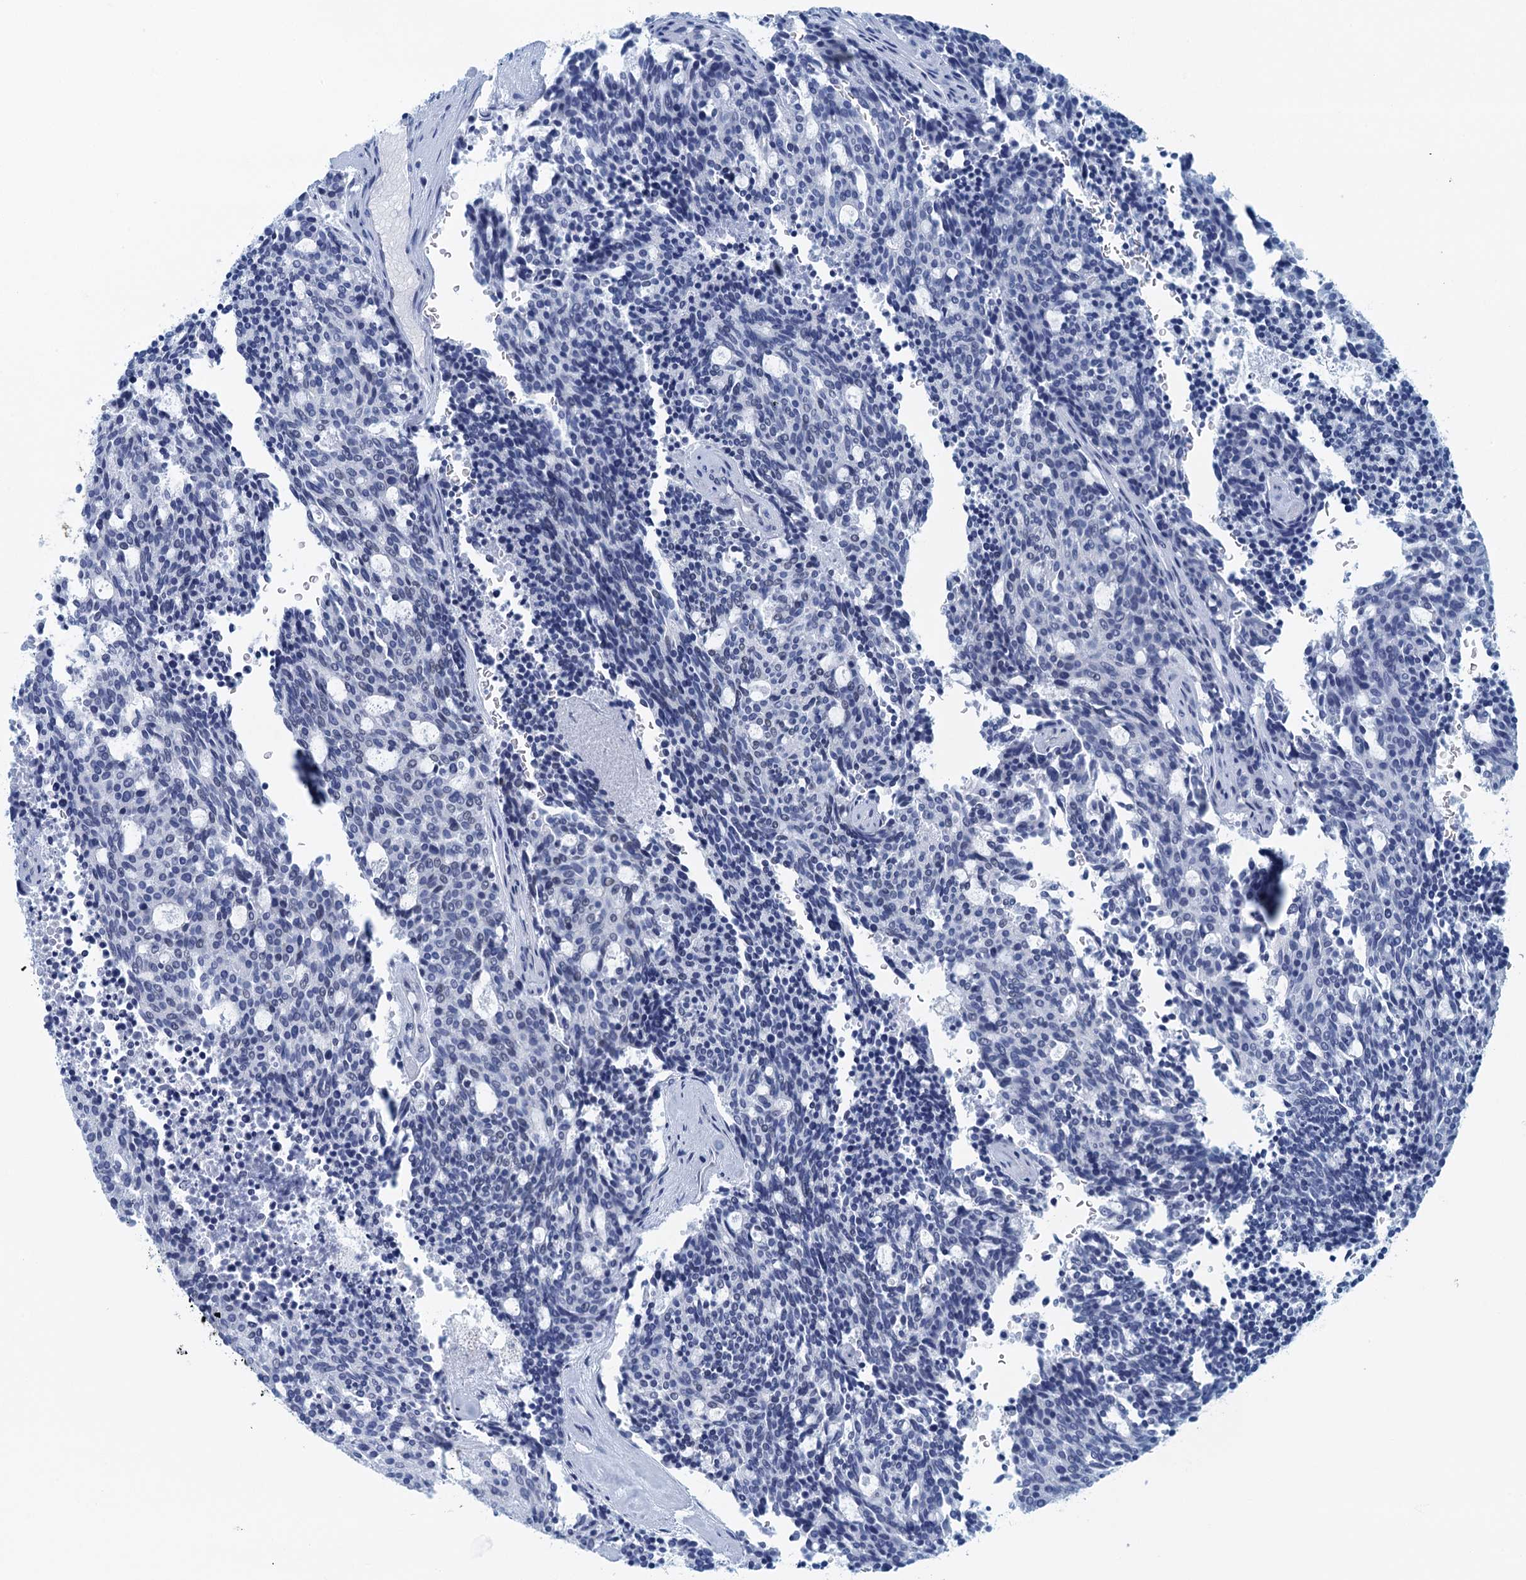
{"staining": {"intensity": "negative", "quantity": "none", "location": "none"}, "tissue": "carcinoid", "cell_type": "Tumor cells", "image_type": "cancer", "snomed": [{"axis": "morphology", "description": "Carcinoid, malignant, NOS"}, {"axis": "topography", "description": "Pancreas"}], "caption": "DAB immunohistochemical staining of carcinoid (malignant) demonstrates no significant positivity in tumor cells. (DAB immunohistochemistry visualized using brightfield microscopy, high magnification).", "gene": "ANKRD13D", "patient": {"sex": "female", "age": 54}}